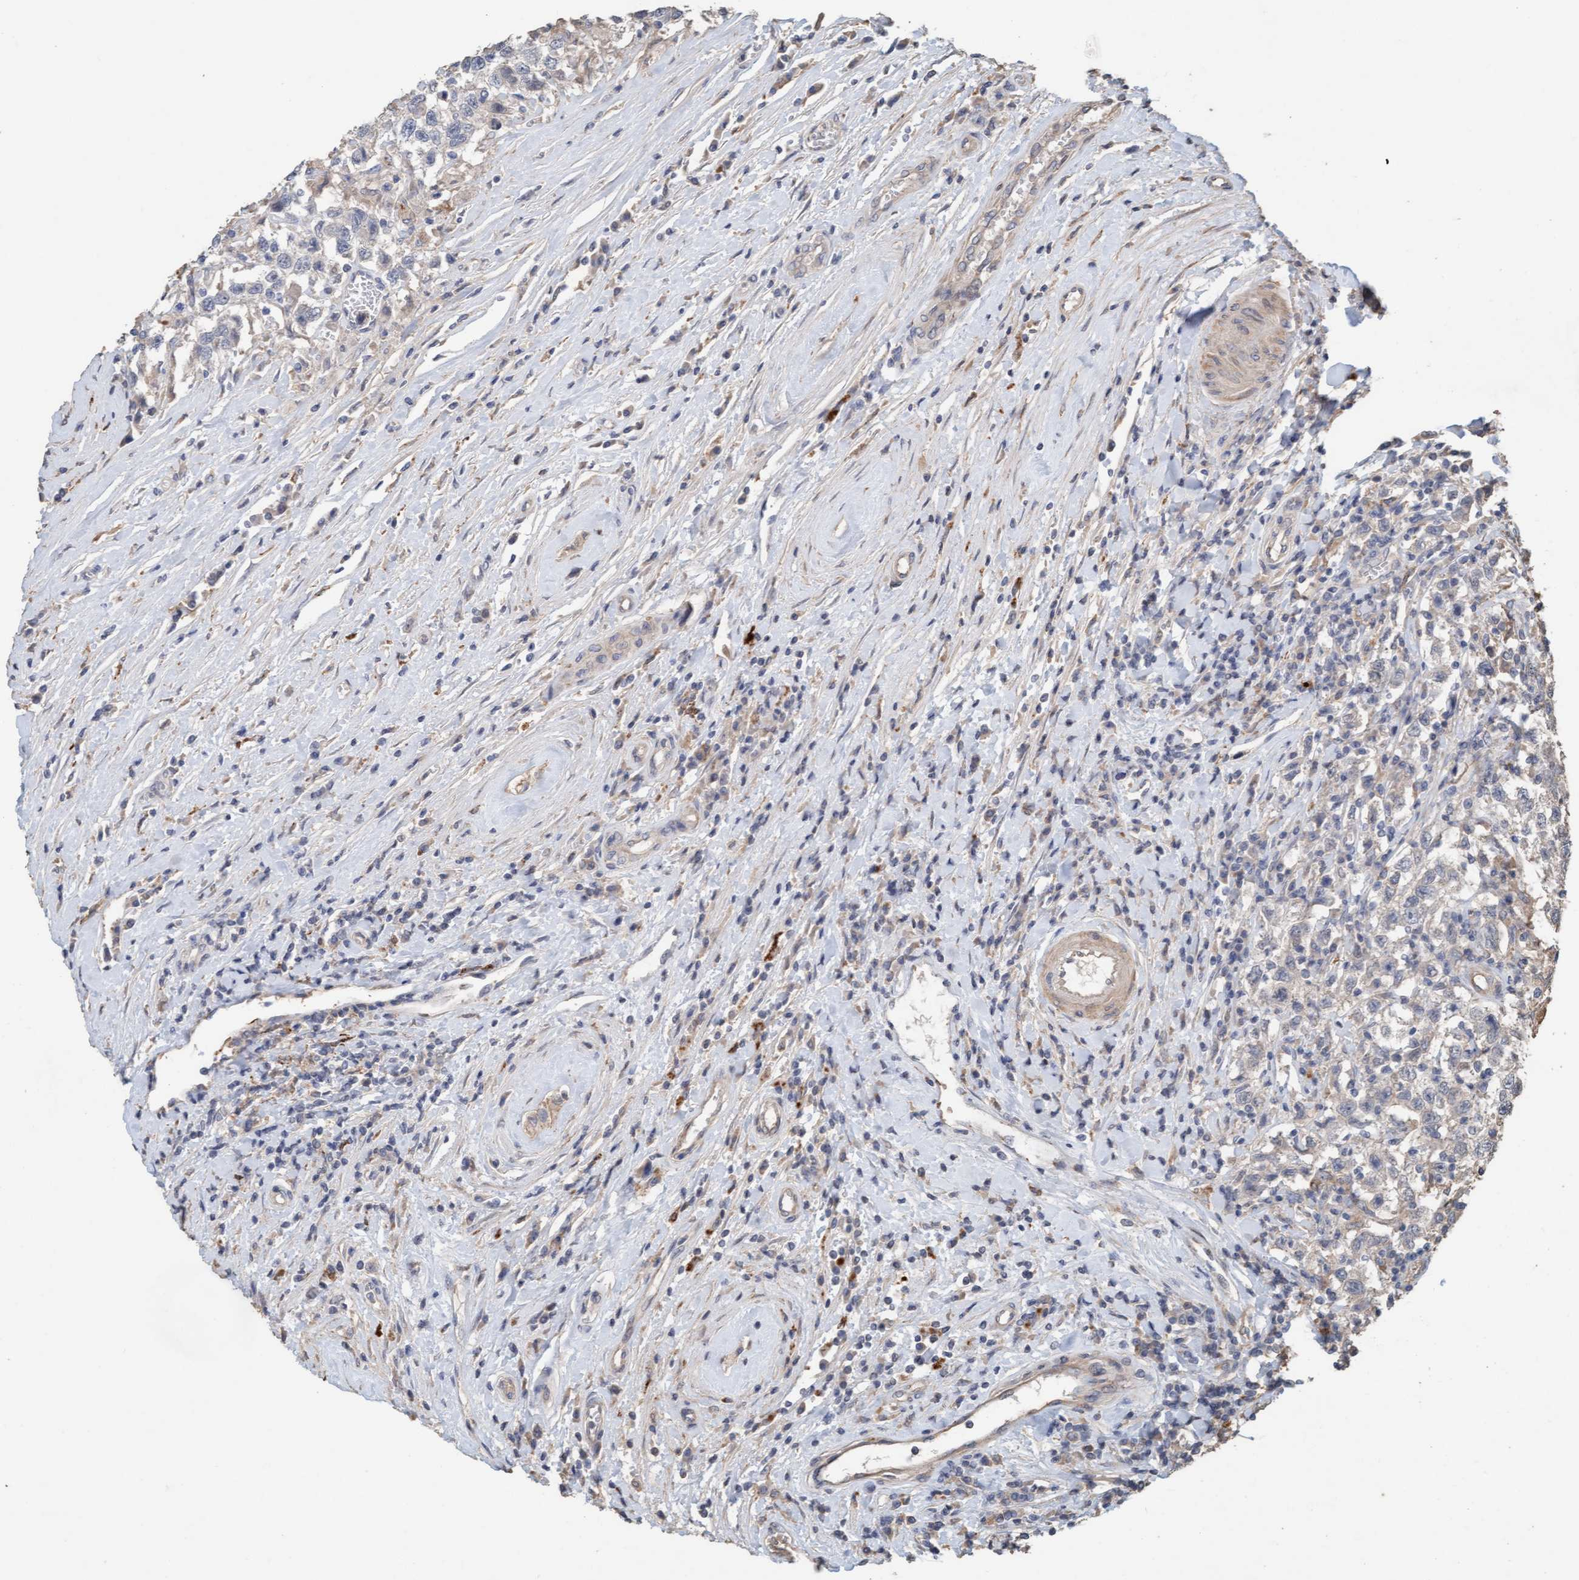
{"staining": {"intensity": "negative", "quantity": "none", "location": "none"}, "tissue": "testis cancer", "cell_type": "Tumor cells", "image_type": "cancer", "snomed": [{"axis": "morphology", "description": "Seminoma, NOS"}, {"axis": "topography", "description": "Testis"}], "caption": "Seminoma (testis) was stained to show a protein in brown. There is no significant positivity in tumor cells. (DAB (3,3'-diaminobenzidine) immunohistochemistry visualized using brightfield microscopy, high magnification).", "gene": "LONRF1", "patient": {"sex": "male", "age": 41}}